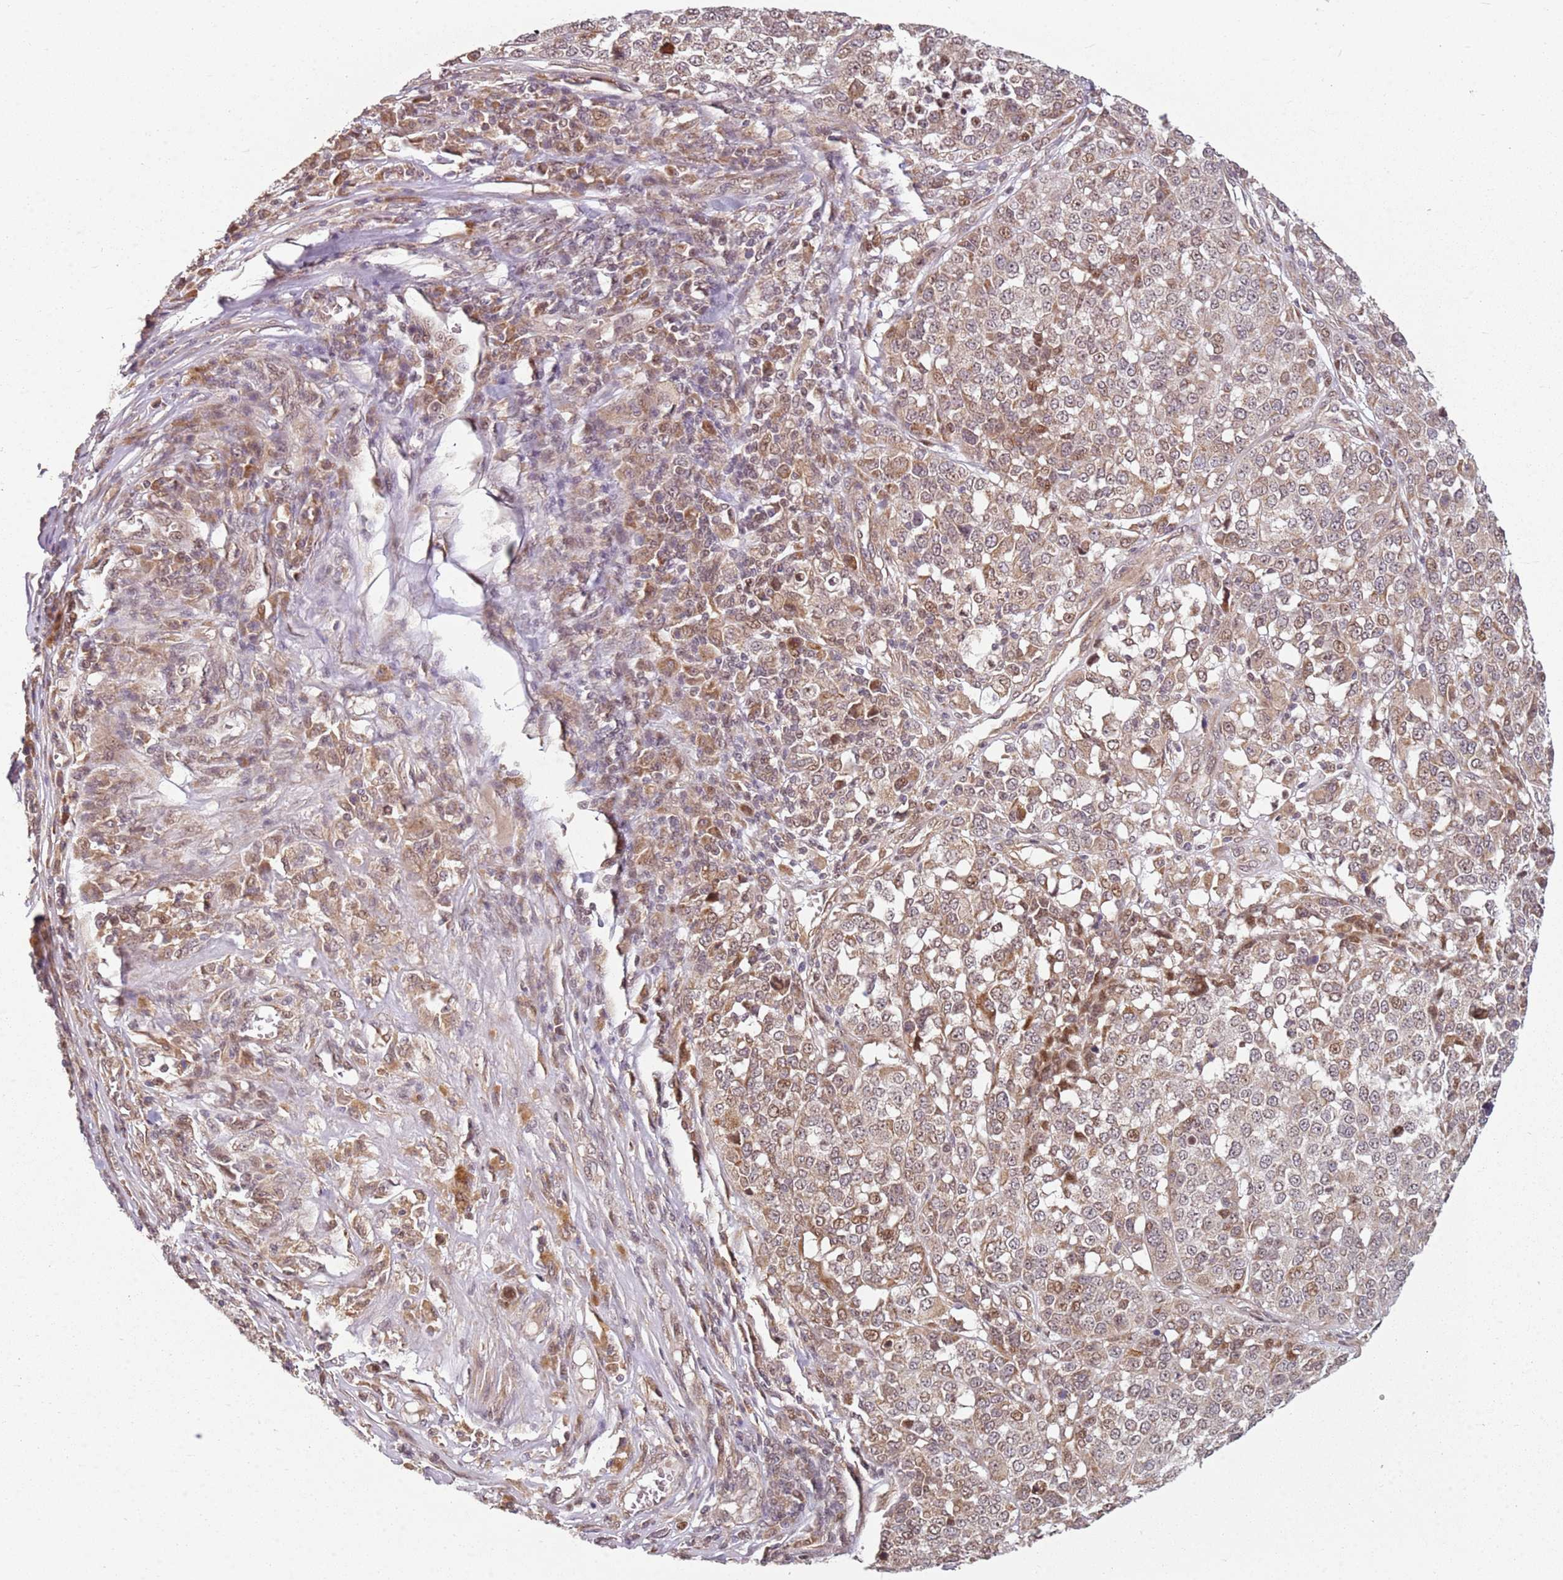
{"staining": {"intensity": "moderate", "quantity": ">75%", "location": "cytoplasmic/membranous,nuclear"}, "tissue": "melanoma", "cell_type": "Tumor cells", "image_type": "cancer", "snomed": [{"axis": "morphology", "description": "Malignant melanoma, Metastatic site"}, {"axis": "topography", "description": "Lymph node"}], "caption": "Human malignant melanoma (metastatic site) stained with a brown dye shows moderate cytoplasmic/membranous and nuclear positive expression in approximately >75% of tumor cells.", "gene": "CHURC1", "patient": {"sex": "male", "age": 44}}